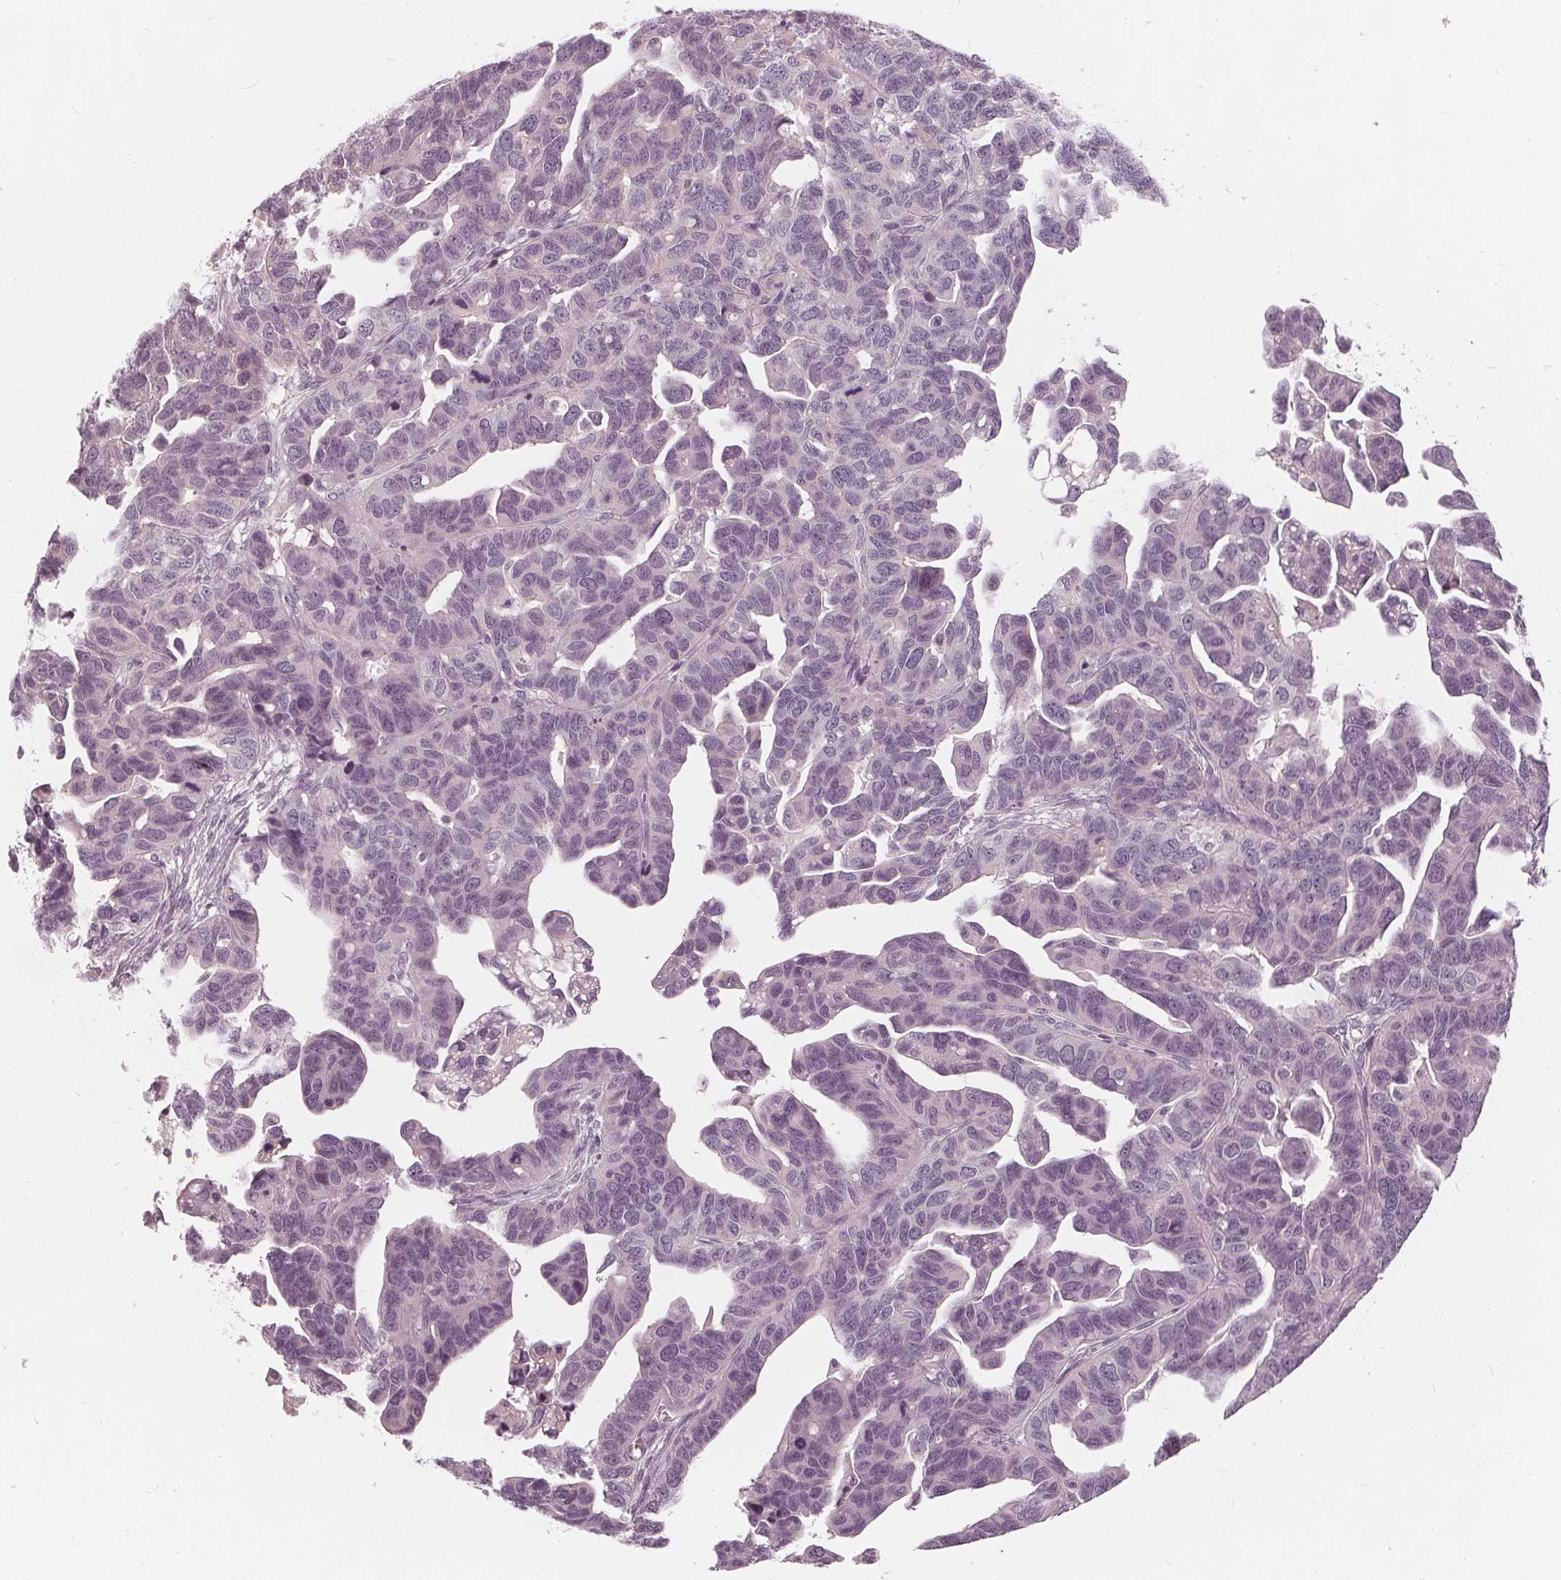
{"staining": {"intensity": "negative", "quantity": "none", "location": "none"}, "tissue": "ovarian cancer", "cell_type": "Tumor cells", "image_type": "cancer", "snomed": [{"axis": "morphology", "description": "Cystadenocarcinoma, serous, NOS"}, {"axis": "topography", "description": "Ovary"}], "caption": "Tumor cells are negative for brown protein staining in serous cystadenocarcinoma (ovarian).", "gene": "SAT2", "patient": {"sex": "female", "age": 69}}